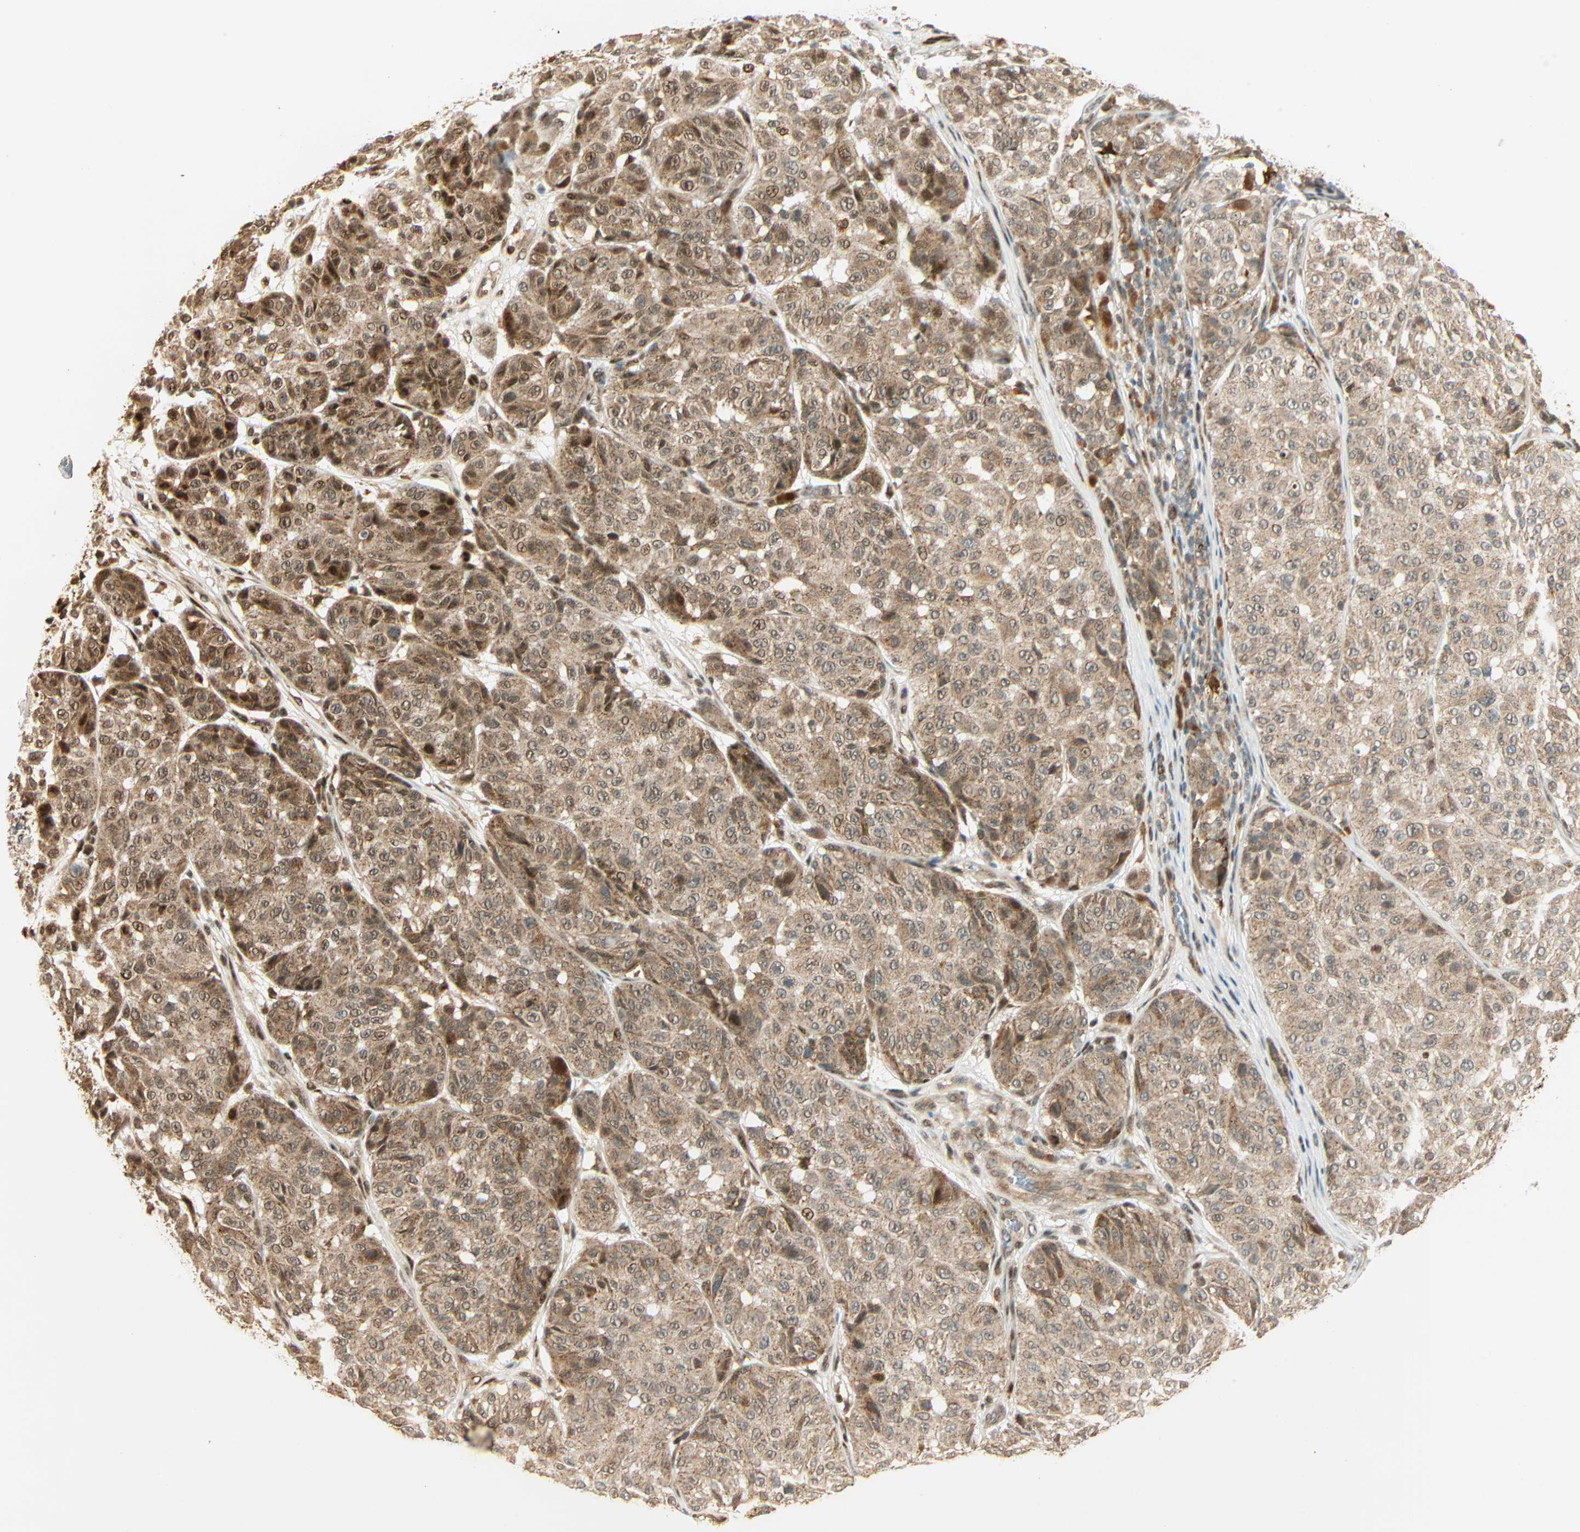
{"staining": {"intensity": "strong", "quantity": ">75%", "location": "cytoplasmic/membranous,nuclear"}, "tissue": "melanoma", "cell_type": "Tumor cells", "image_type": "cancer", "snomed": [{"axis": "morphology", "description": "Malignant melanoma, NOS"}, {"axis": "topography", "description": "Skin"}], "caption": "Immunohistochemistry (IHC) (DAB) staining of human melanoma demonstrates strong cytoplasmic/membranous and nuclear protein expression in about >75% of tumor cells.", "gene": "PNPLA6", "patient": {"sex": "female", "age": 46}}